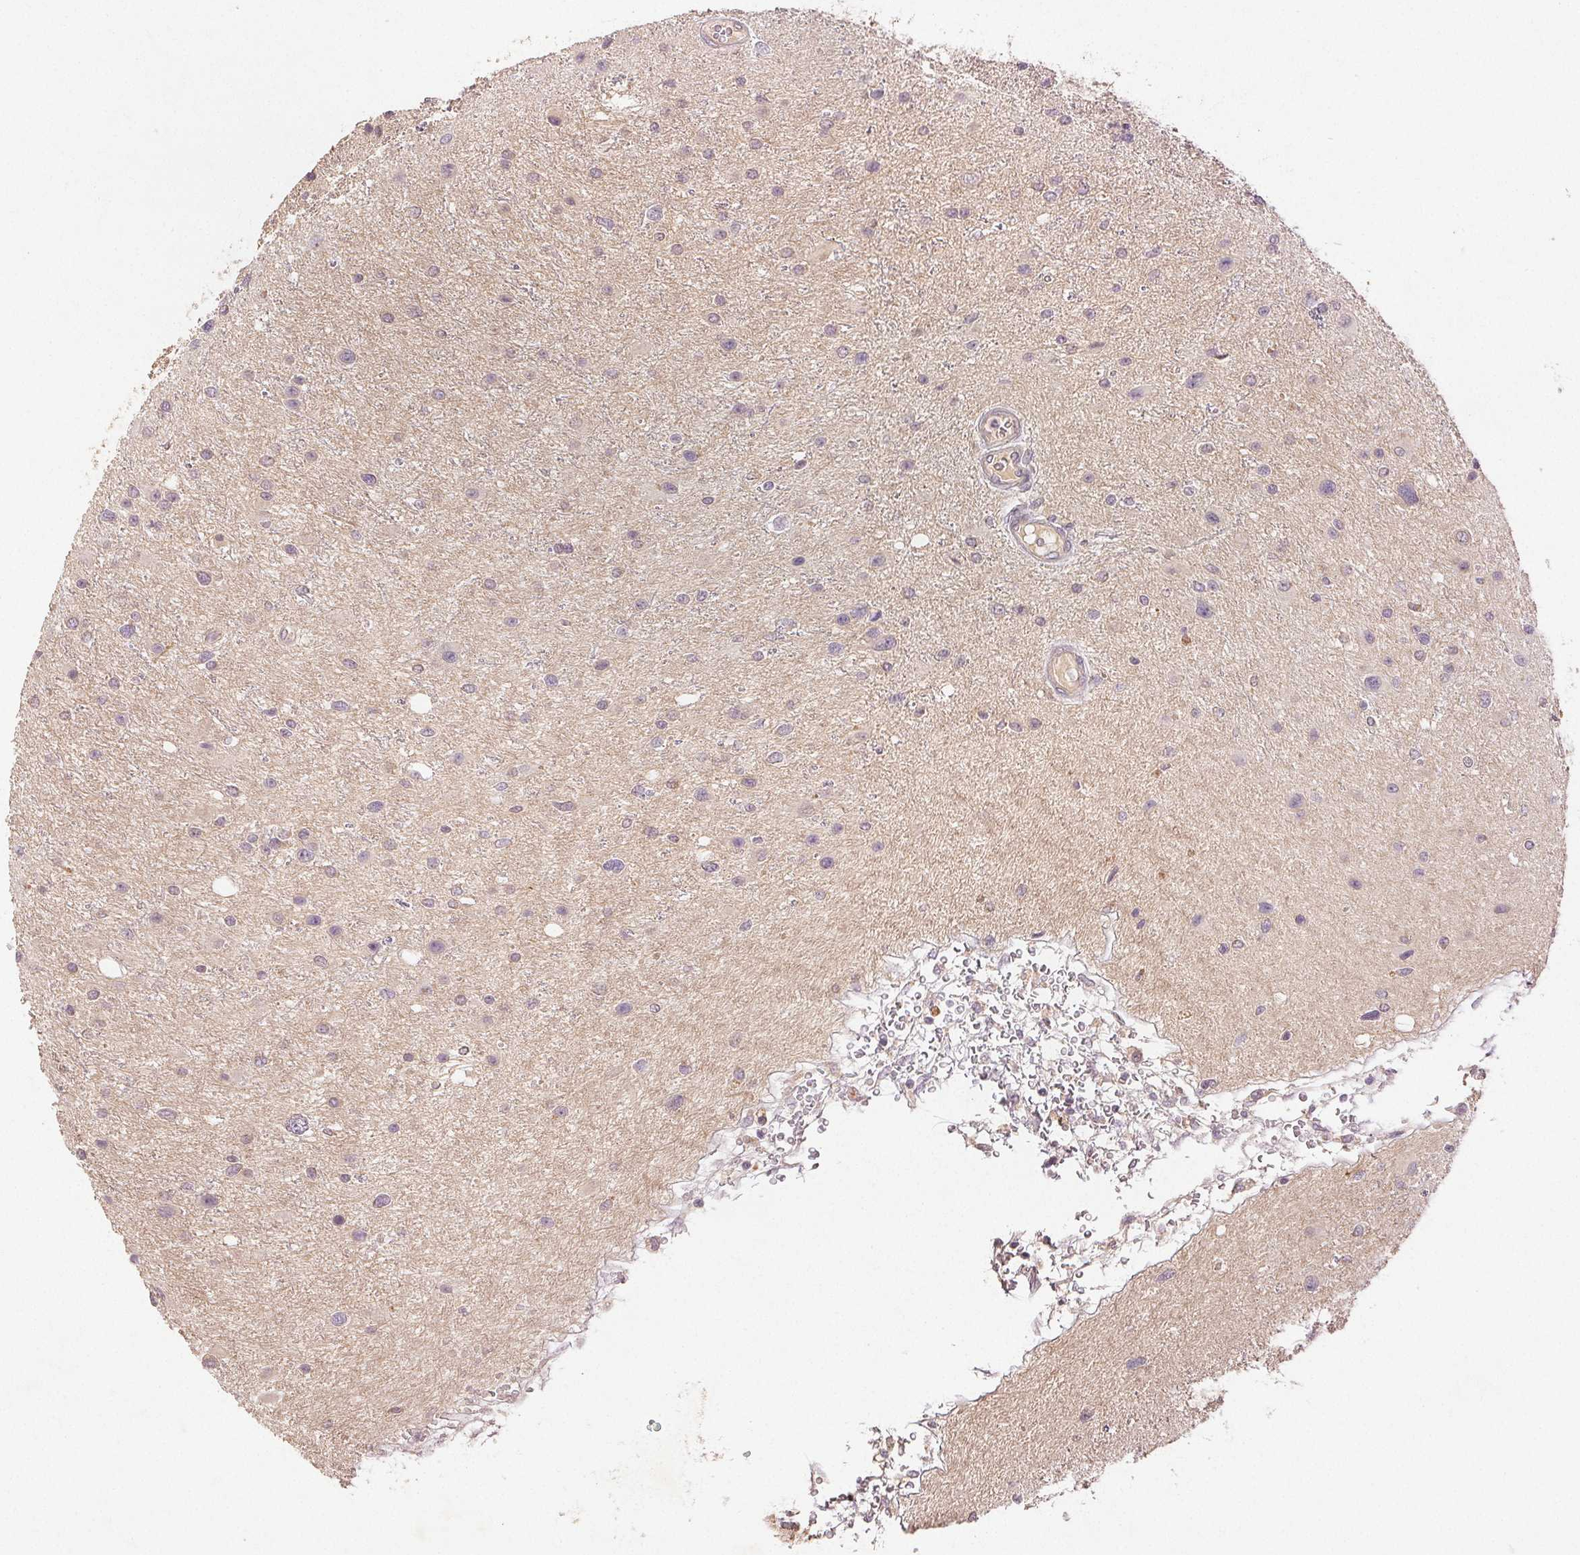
{"staining": {"intensity": "weak", "quantity": "<25%", "location": "nuclear"}, "tissue": "glioma", "cell_type": "Tumor cells", "image_type": "cancer", "snomed": [{"axis": "morphology", "description": "Glioma, malignant, Low grade"}, {"axis": "topography", "description": "Brain"}], "caption": "Protein analysis of malignant glioma (low-grade) exhibits no significant positivity in tumor cells.", "gene": "YIF1B", "patient": {"sex": "female", "age": 32}}